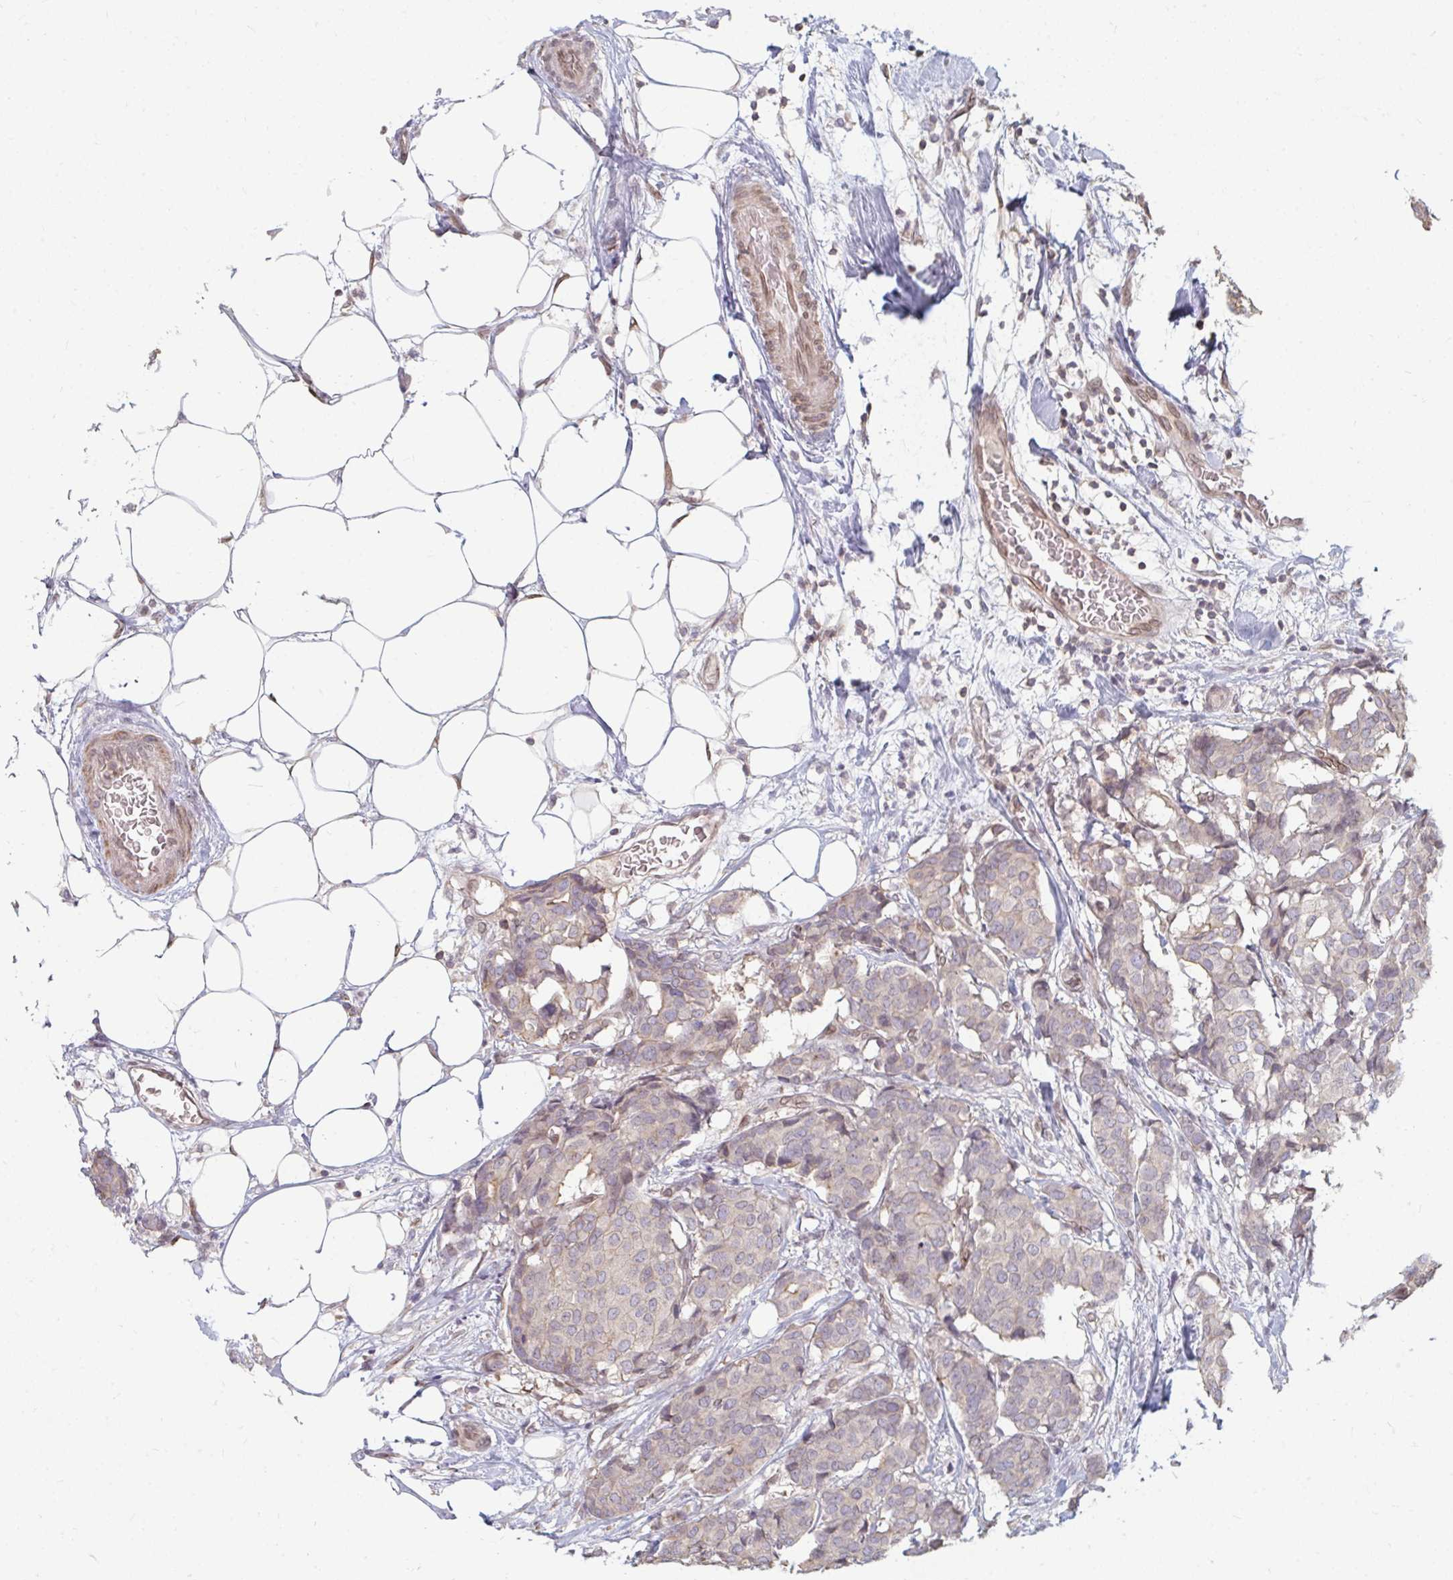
{"staining": {"intensity": "negative", "quantity": "none", "location": "none"}, "tissue": "breast cancer", "cell_type": "Tumor cells", "image_type": "cancer", "snomed": [{"axis": "morphology", "description": "Duct carcinoma"}, {"axis": "topography", "description": "Breast"}], "caption": "DAB immunohistochemical staining of human infiltrating ductal carcinoma (breast) demonstrates no significant staining in tumor cells. Nuclei are stained in blue.", "gene": "GPC5", "patient": {"sex": "female", "age": 75}}